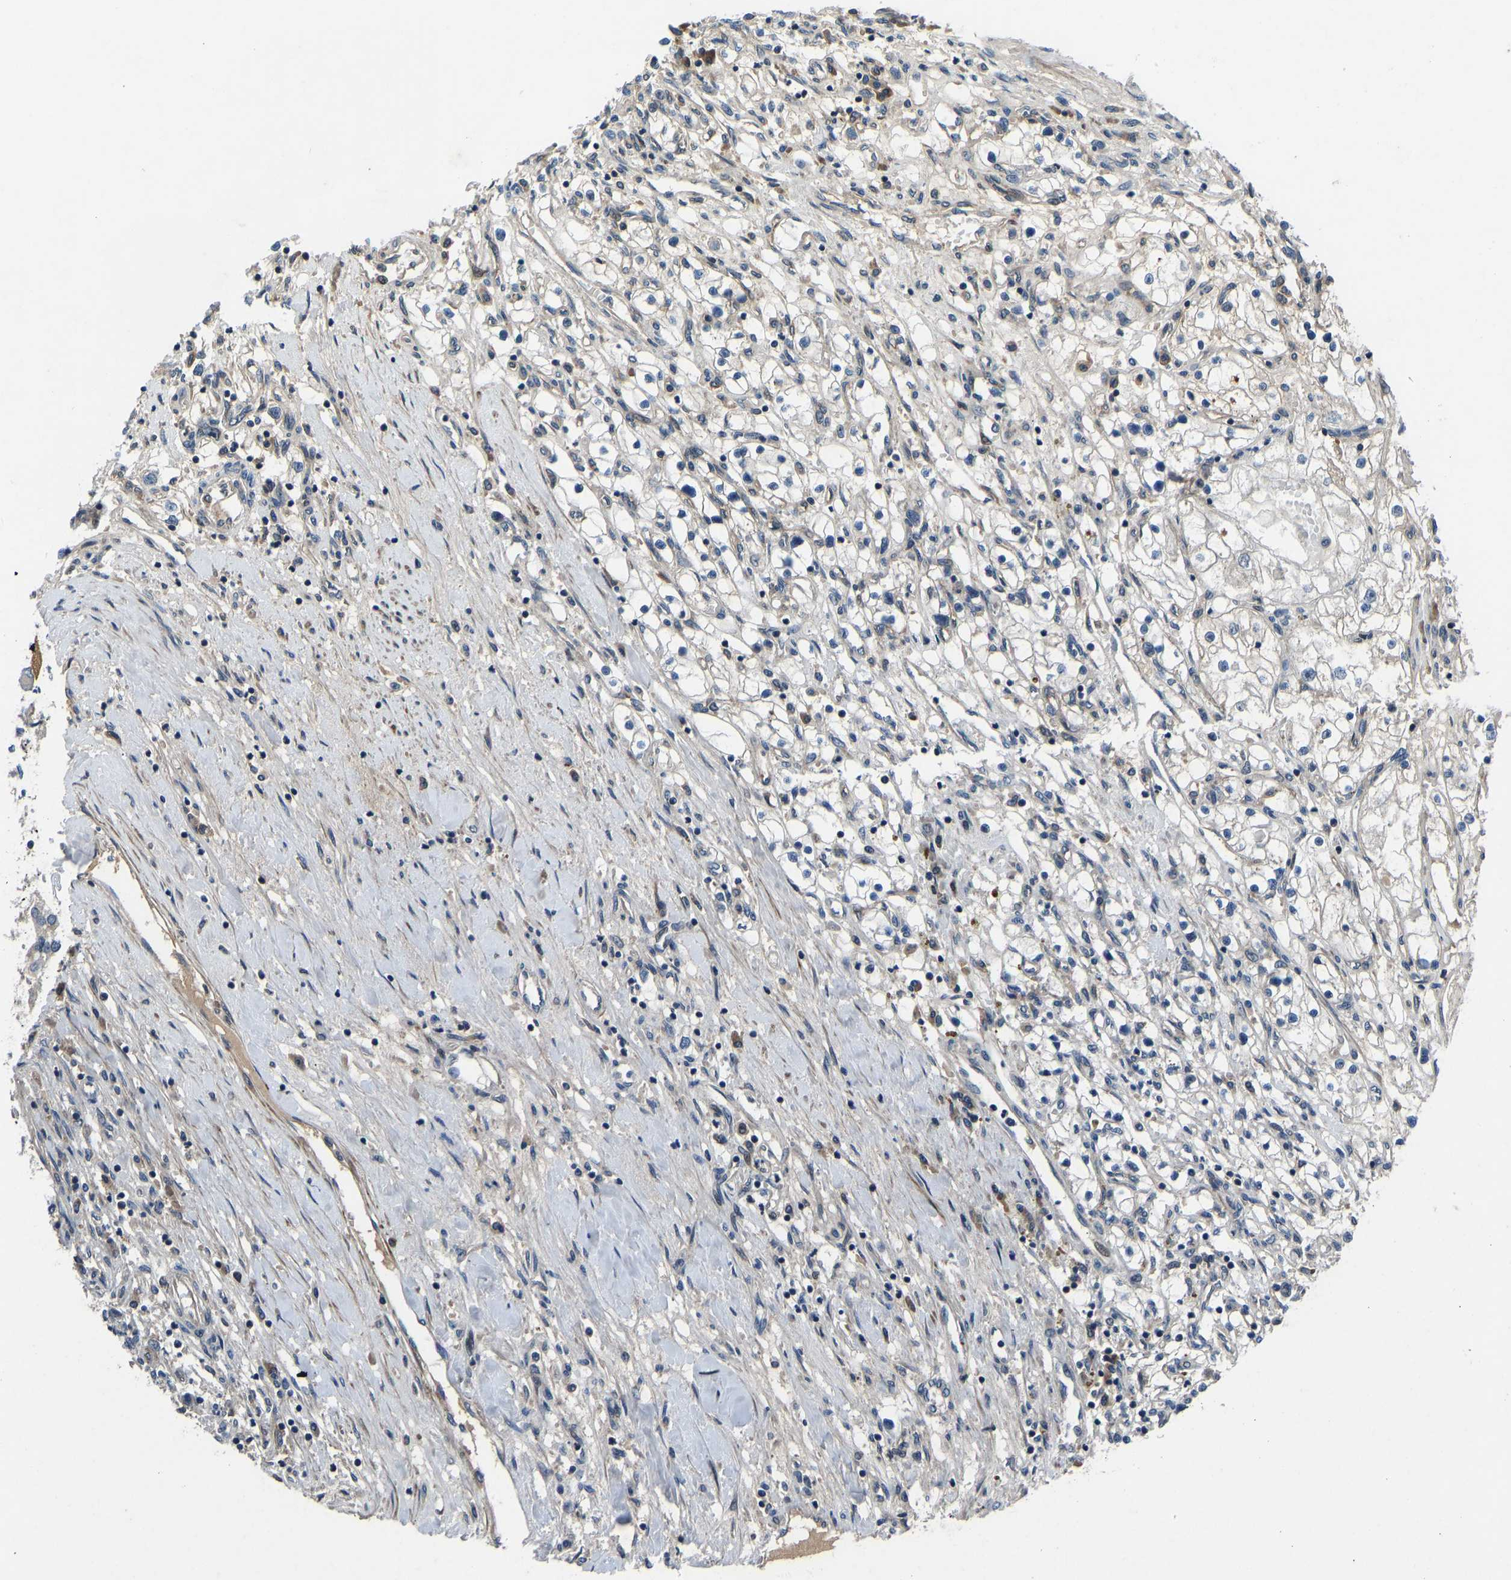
{"staining": {"intensity": "negative", "quantity": "none", "location": "none"}, "tissue": "renal cancer", "cell_type": "Tumor cells", "image_type": "cancer", "snomed": [{"axis": "morphology", "description": "Adenocarcinoma, NOS"}, {"axis": "topography", "description": "Kidney"}], "caption": "Immunohistochemical staining of human renal cancer (adenocarcinoma) demonstrates no significant expression in tumor cells.", "gene": "RLIM", "patient": {"sex": "male", "age": 68}}